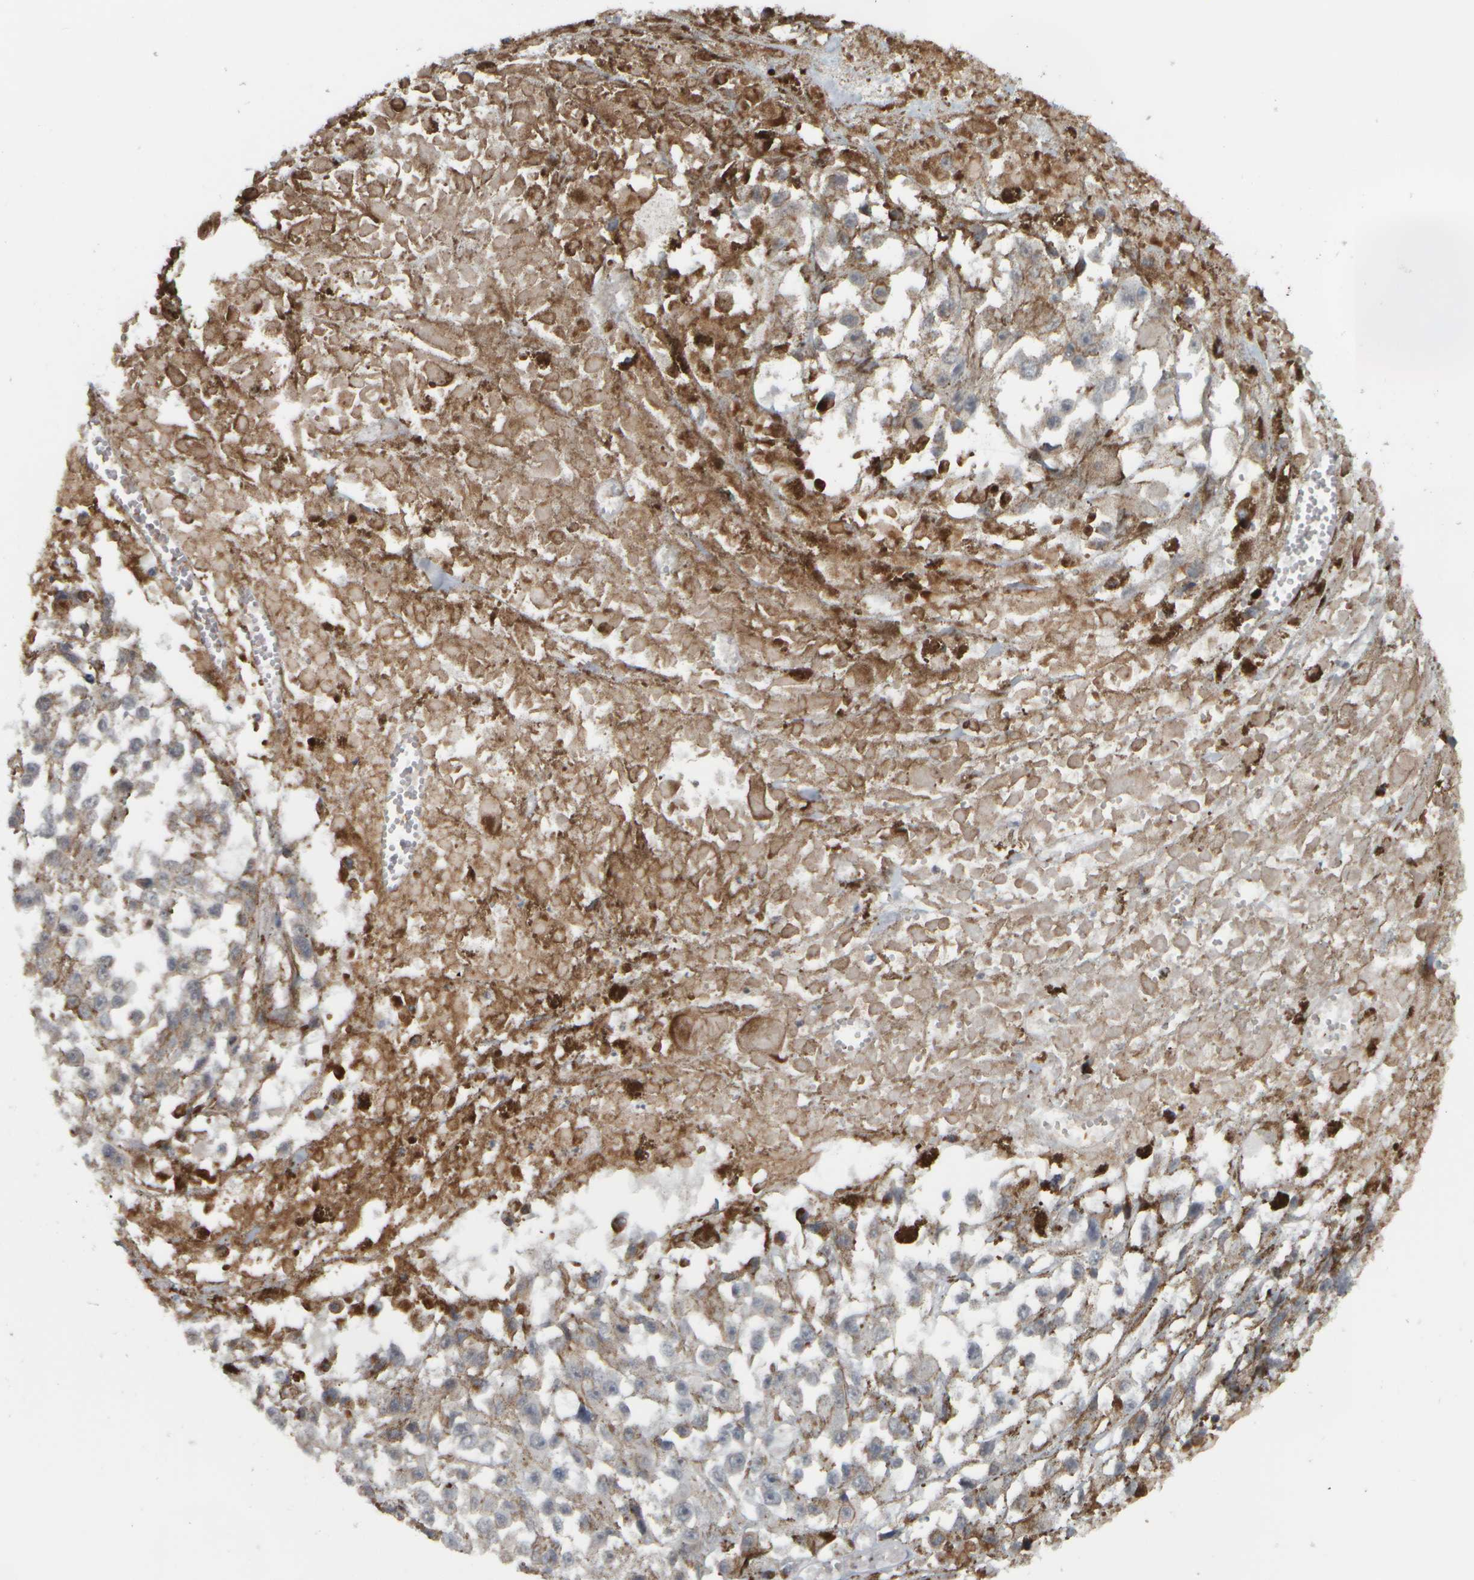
{"staining": {"intensity": "negative", "quantity": "none", "location": "none"}, "tissue": "melanoma", "cell_type": "Tumor cells", "image_type": "cancer", "snomed": [{"axis": "morphology", "description": "Malignant melanoma, Metastatic site"}, {"axis": "topography", "description": "Lymph node"}], "caption": "Immunohistochemistry image of human melanoma stained for a protein (brown), which reveals no expression in tumor cells. Brightfield microscopy of immunohistochemistry (IHC) stained with DAB (brown) and hematoxylin (blue), captured at high magnification.", "gene": "NAPG", "patient": {"sex": "male", "age": 59}}